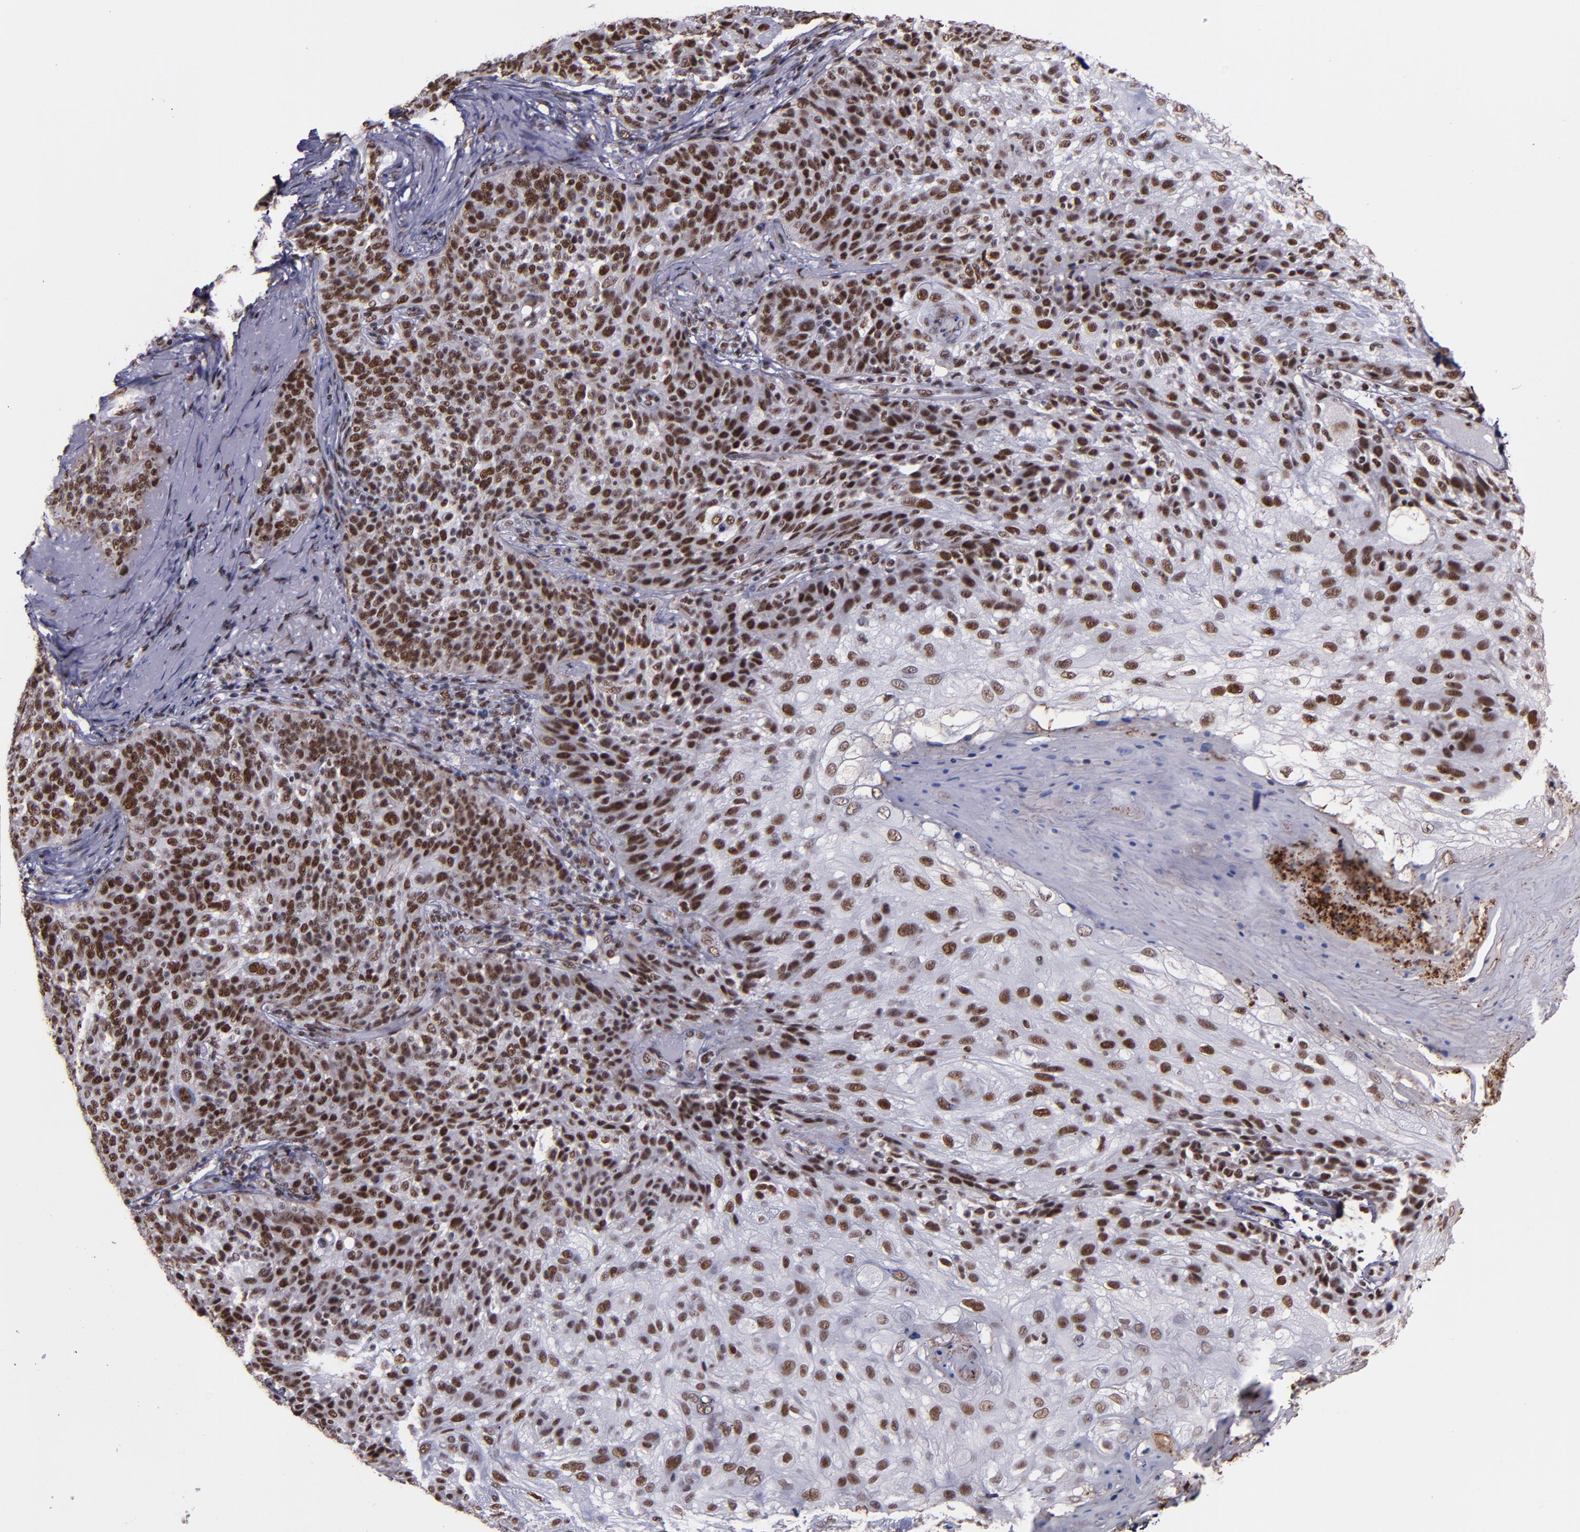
{"staining": {"intensity": "strong", "quantity": ">75%", "location": "nuclear"}, "tissue": "skin cancer", "cell_type": "Tumor cells", "image_type": "cancer", "snomed": [{"axis": "morphology", "description": "Normal tissue, NOS"}, {"axis": "morphology", "description": "Squamous cell carcinoma, NOS"}, {"axis": "topography", "description": "Skin"}], "caption": "Immunohistochemical staining of human skin cancer (squamous cell carcinoma) reveals high levels of strong nuclear protein positivity in about >75% of tumor cells. (DAB IHC, brown staining for protein, blue staining for nuclei).", "gene": "PPP4R3A", "patient": {"sex": "female", "age": 83}}